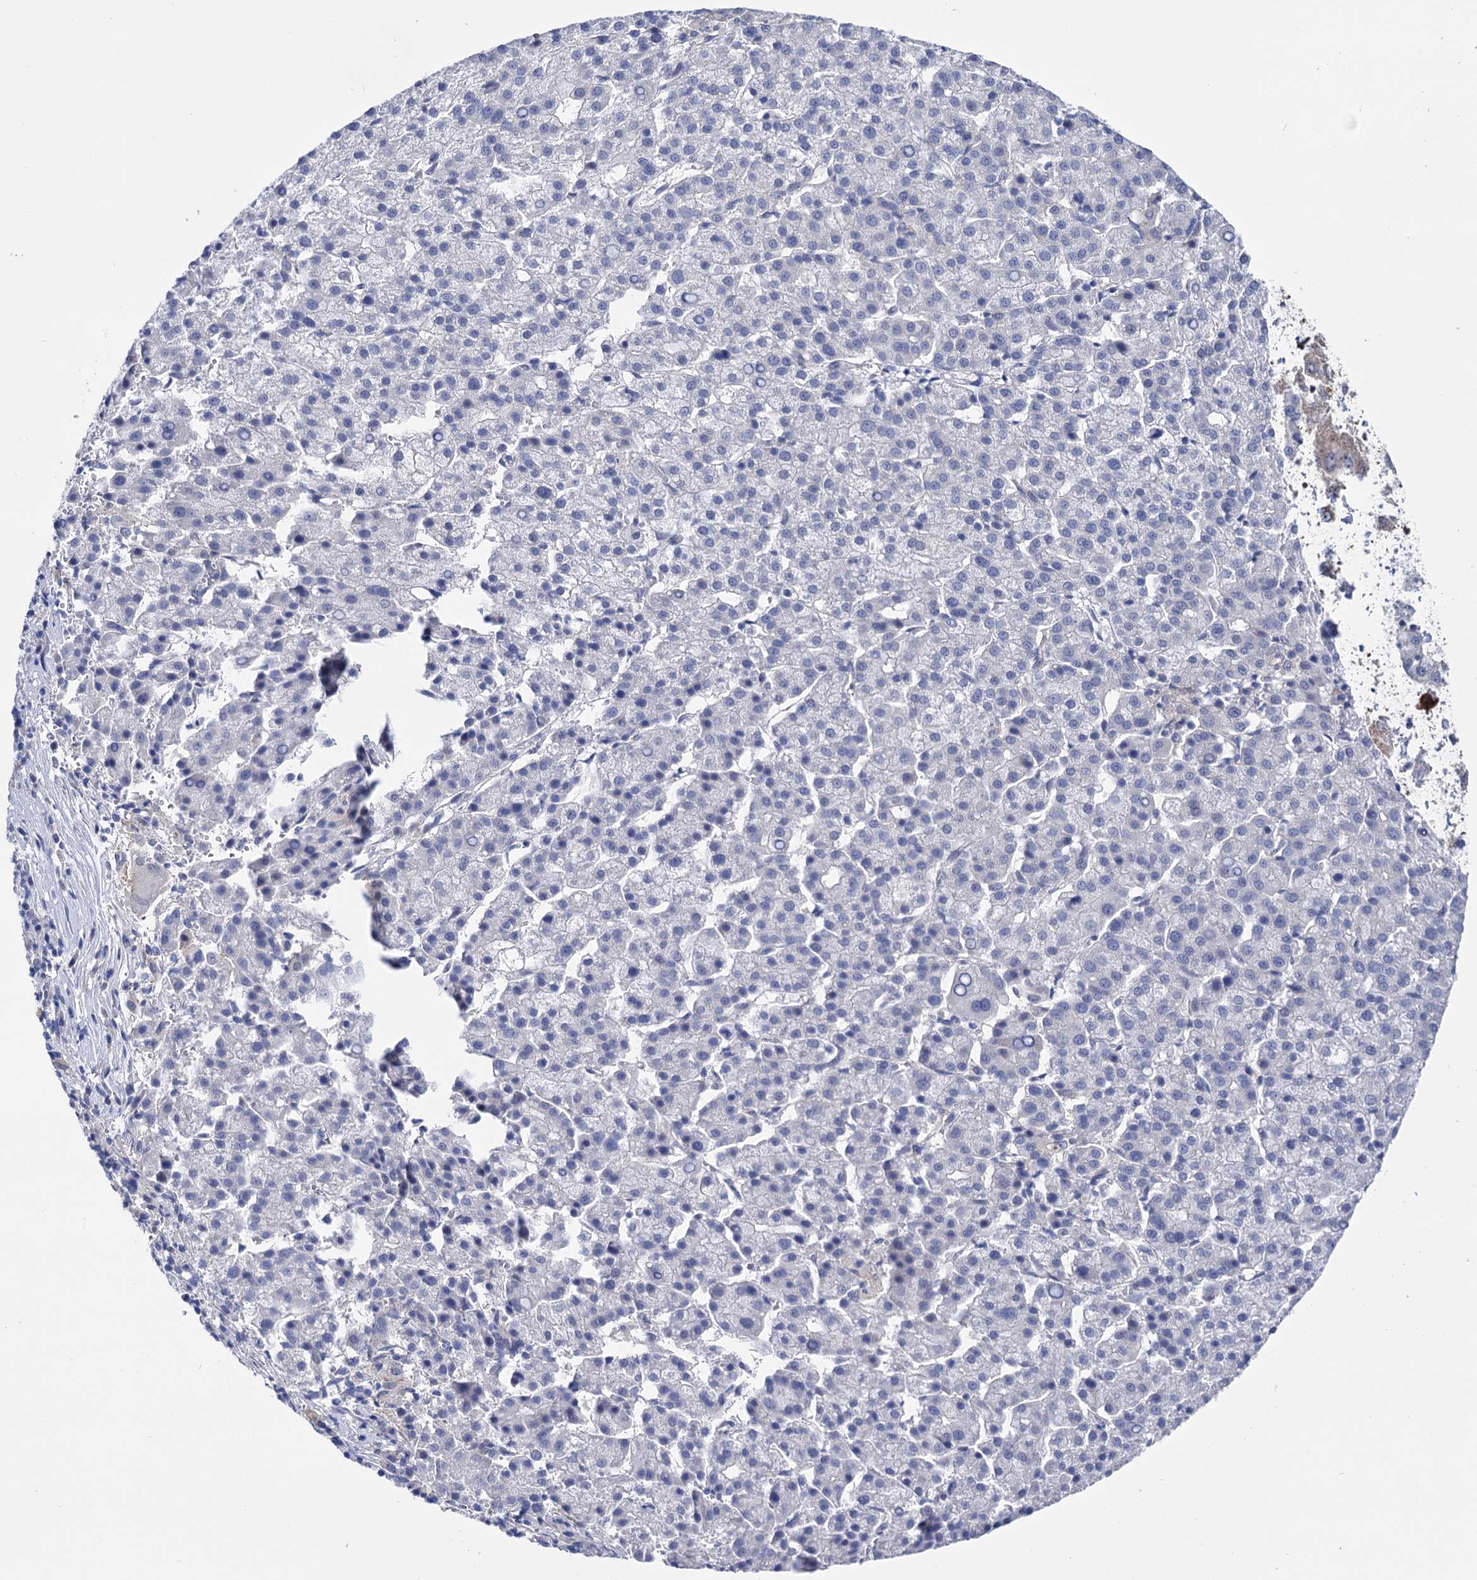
{"staining": {"intensity": "negative", "quantity": "none", "location": "none"}, "tissue": "liver cancer", "cell_type": "Tumor cells", "image_type": "cancer", "snomed": [{"axis": "morphology", "description": "Carcinoma, Hepatocellular, NOS"}, {"axis": "topography", "description": "Liver"}], "caption": "This is an immunohistochemistry (IHC) image of human liver cancer (hepatocellular carcinoma). There is no positivity in tumor cells.", "gene": "SUCLA2", "patient": {"sex": "female", "age": 58}}